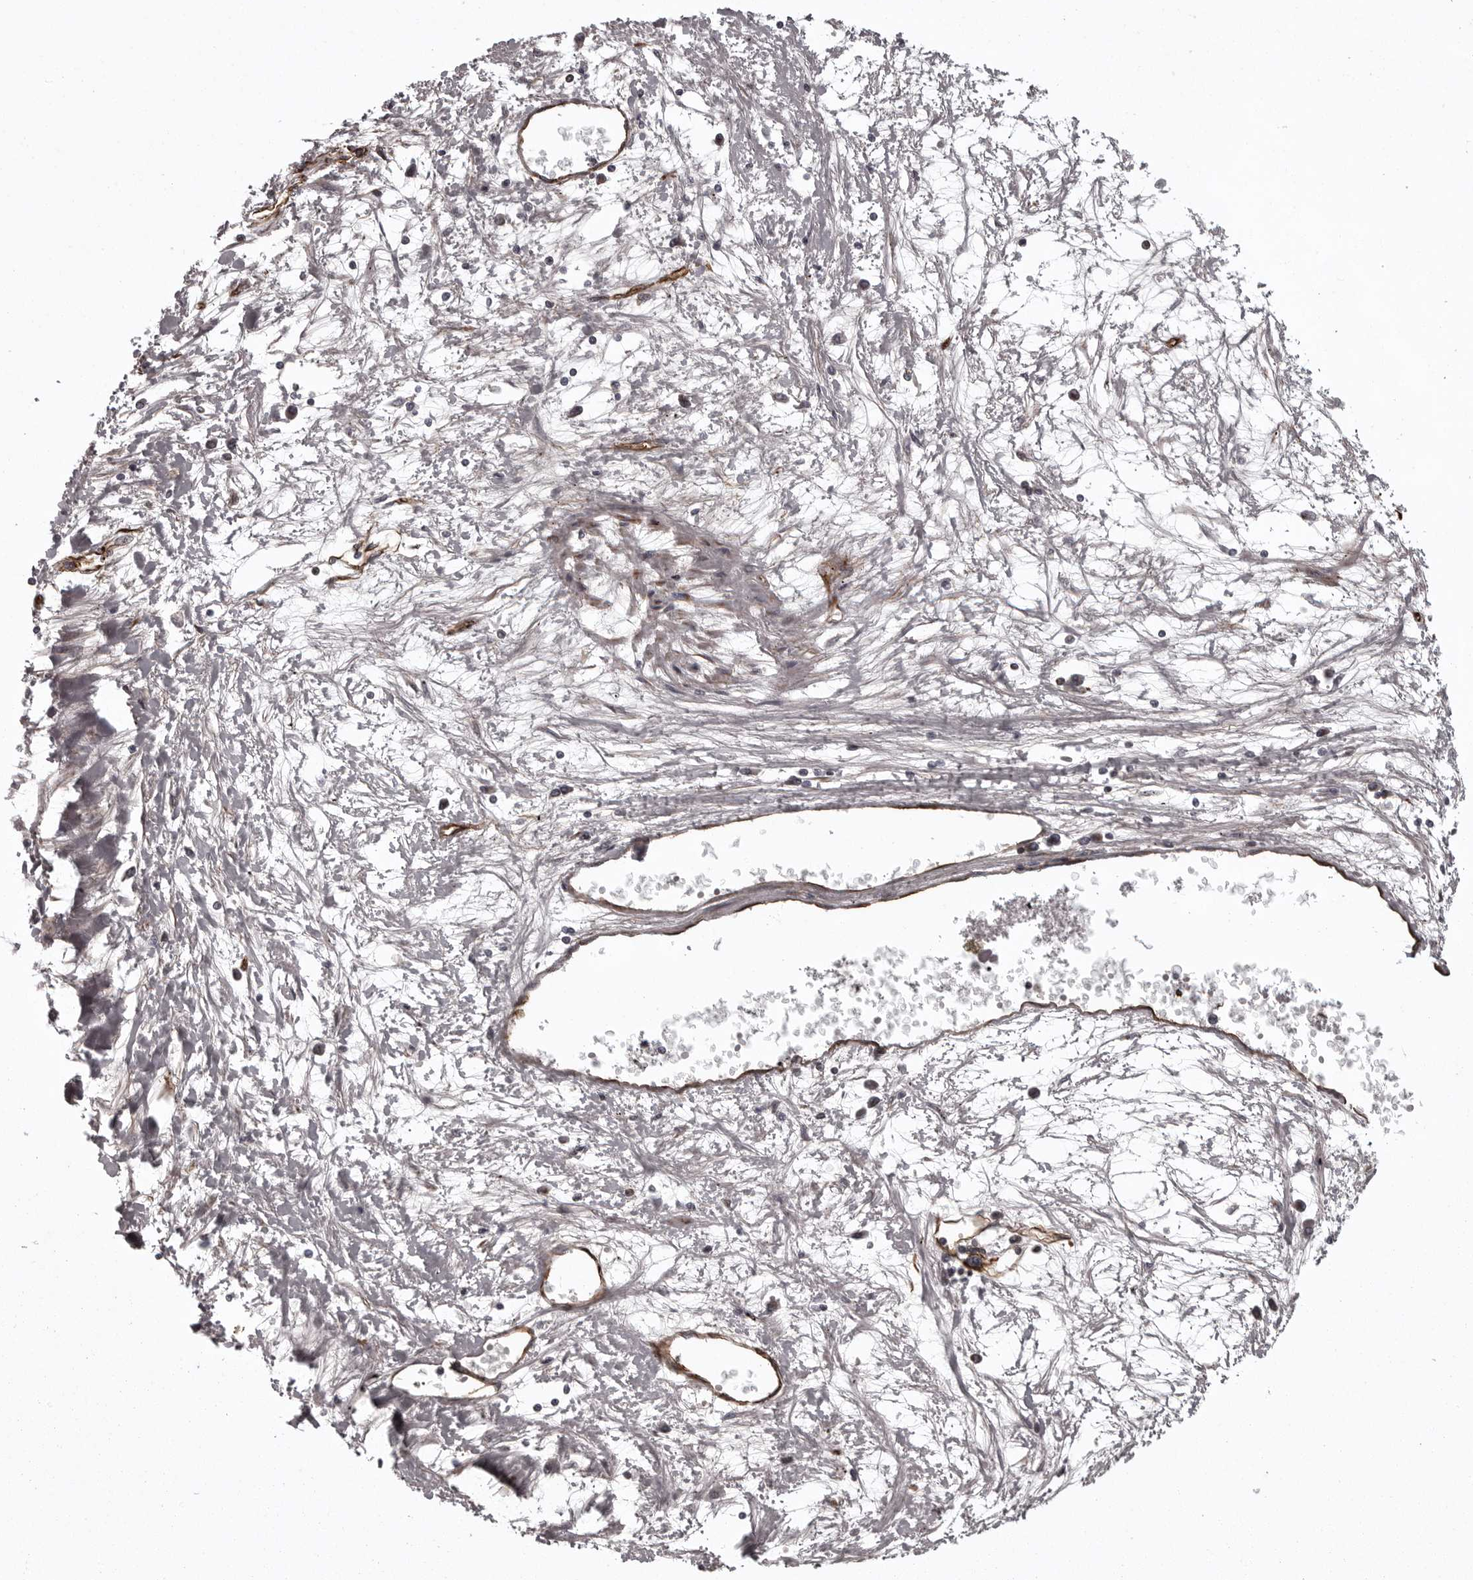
{"staining": {"intensity": "negative", "quantity": "none", "location": "none"}, "tissue": "liver cancer", "cell_type": "Tumor cells", "image_type": "cancer", "snomed": [{"axis": "morphology", "description": "Carcinoma, Hepatocellular, NOS"}, {"axis": "topography", "description": "Liver"}], "caption": "Liver cancer stained for a protein using immunohistochemistry displays no expression tumor cells.", "gene": "FAAP100", "patient": {"sex": "male", "age": 72}}